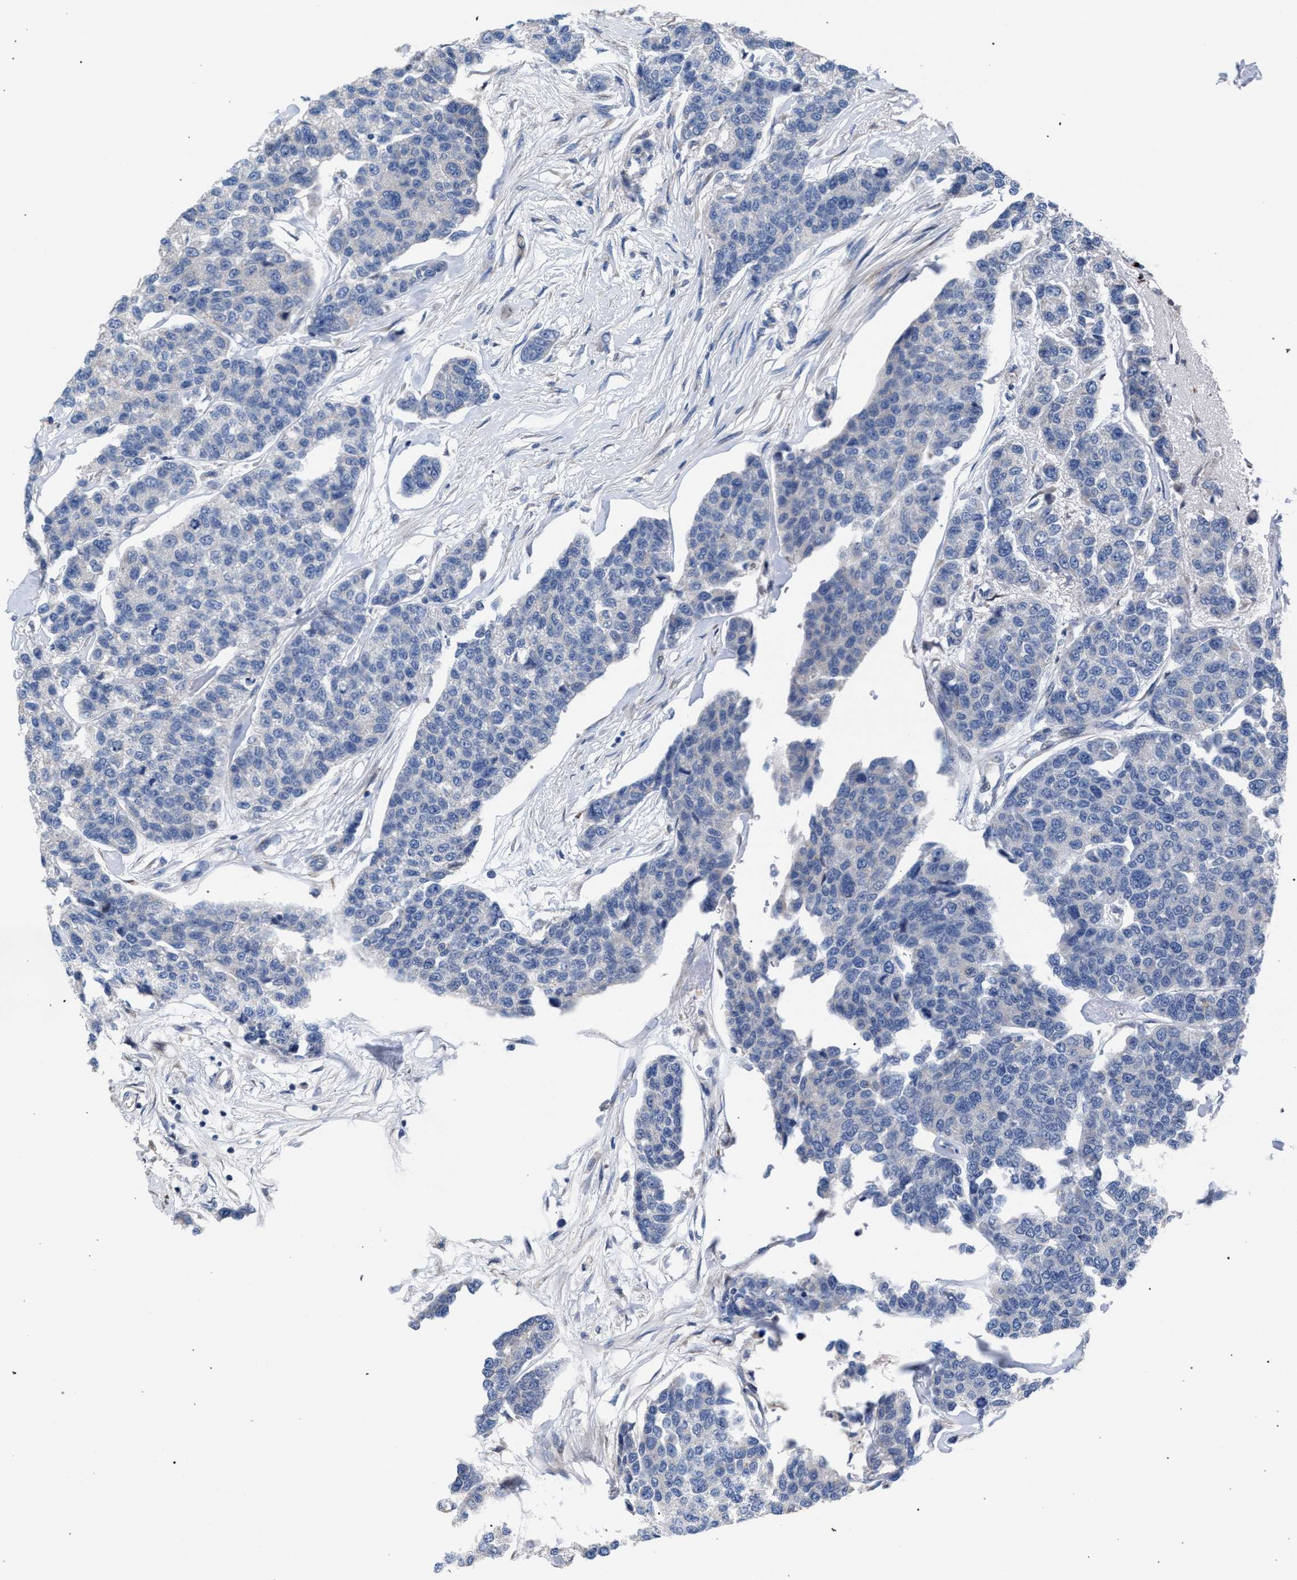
{"staining": {"intensity": "negative", "quantity": "none", "location": "none"}, "tissue": "breast cancer", "cell_type": "Tumor cells", "image_type": "cancer", "snomed": [{"axis": "morphology", "description": "Duct carcinoma"}, {"axis": "topography", "description": "Breast"}], "caption": "Immunohistochemistry (IHC) photomicrograph of breast cancer stained for a protein (brown), which shows no staining in tumor cells.", "gene": "RNF135", "patient": {"sex": "female", "age": 51}}